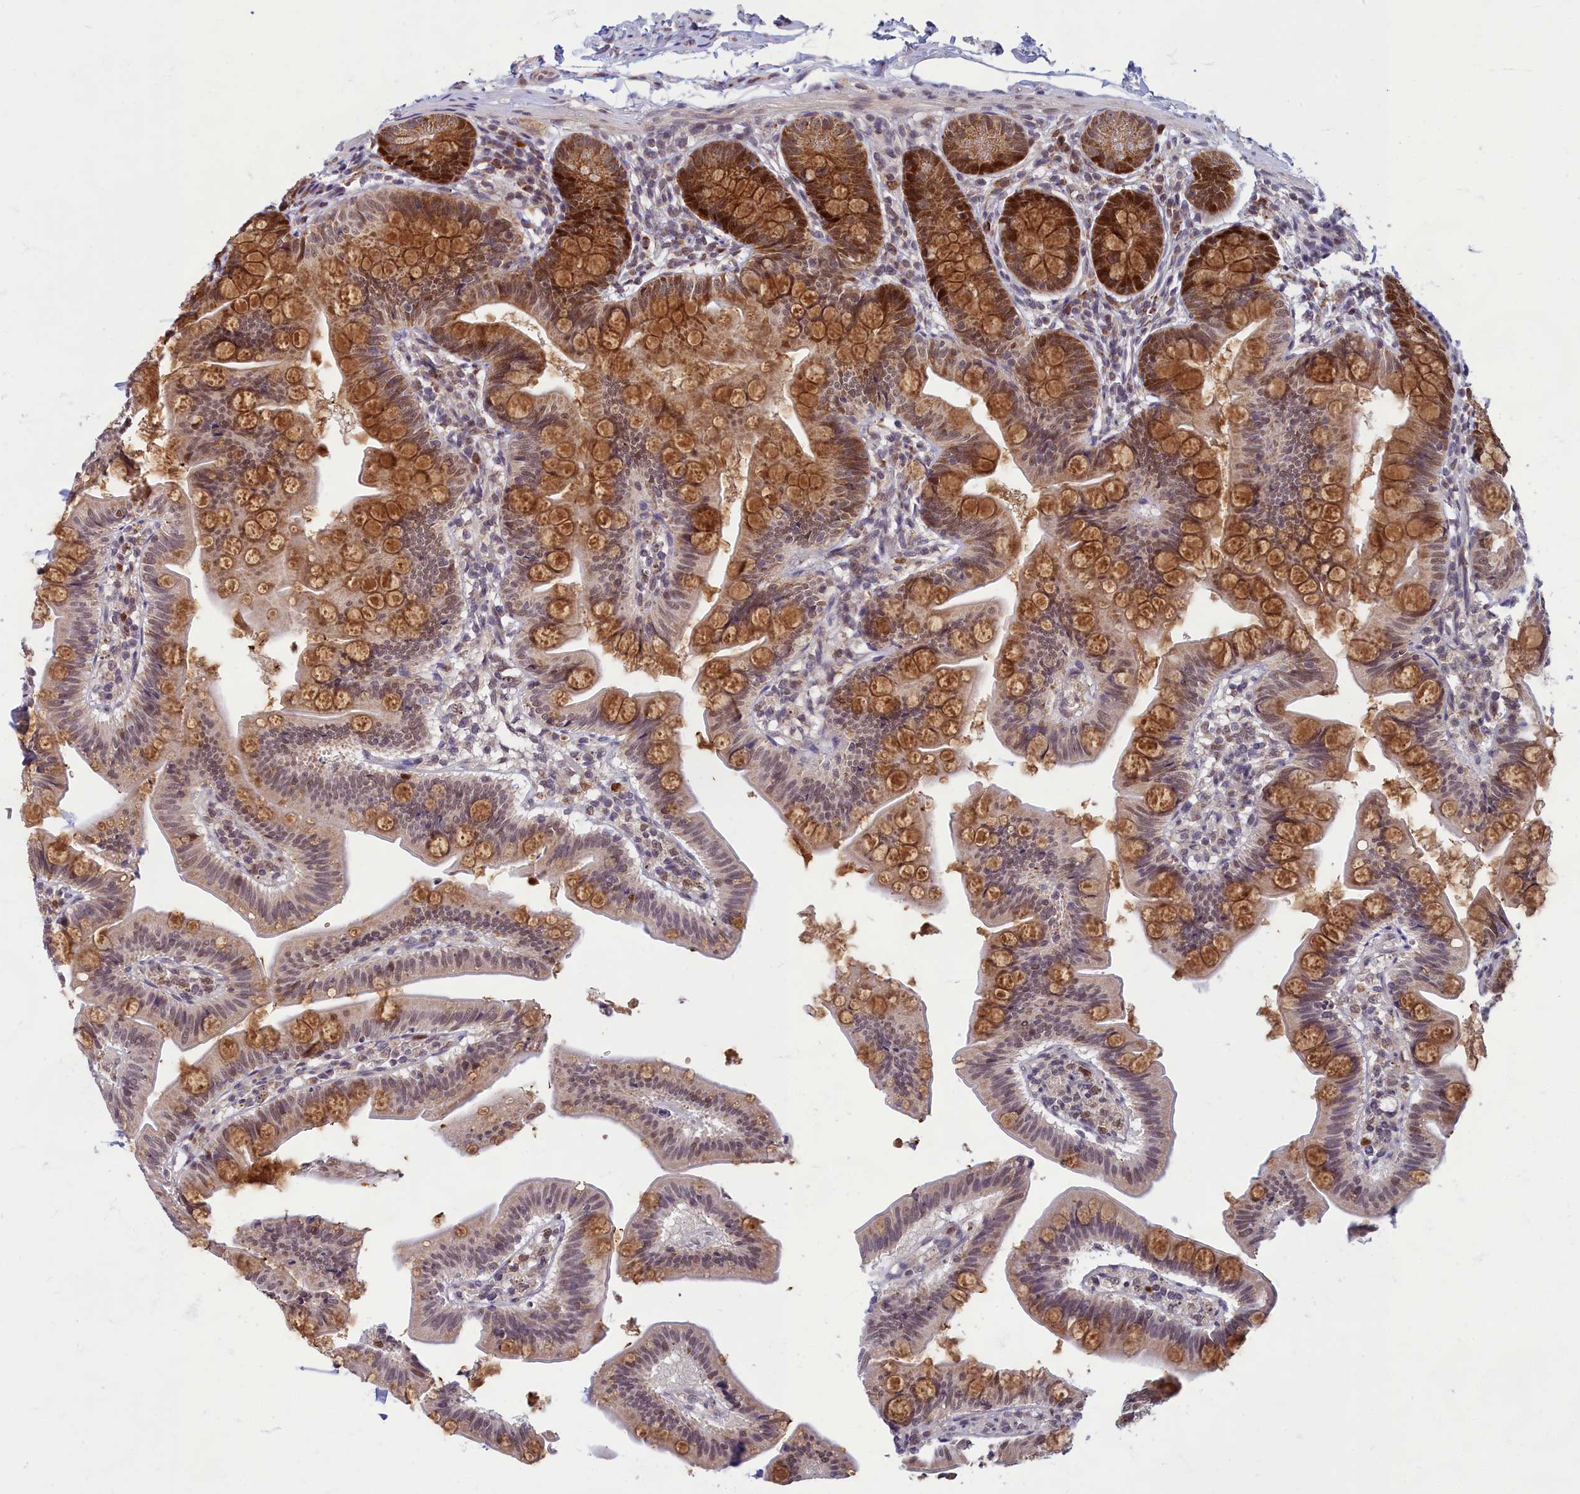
{"staining": {"intensity": "strong", "quantity": ">75%", "location": "cytoplasmic/membranous,nuclear"}, "tissue": "small intestine", "cell_type": "Glandular cells", "image_type": "normal", "snomed": [{"axis": "morphology", "description": "Normal tissue, NOS"}, {"axis": "topography", "description": "Small intestine"}], "caption": "This image displays immunohistochemistry (IHC) staining of benign human small intestine, with high strong cytoplasmic/membranous,nuclear positivity in approximately >75% of glandular cells.", "gene": "EARS2", "patient": {"sex": "male", "age": 7}}